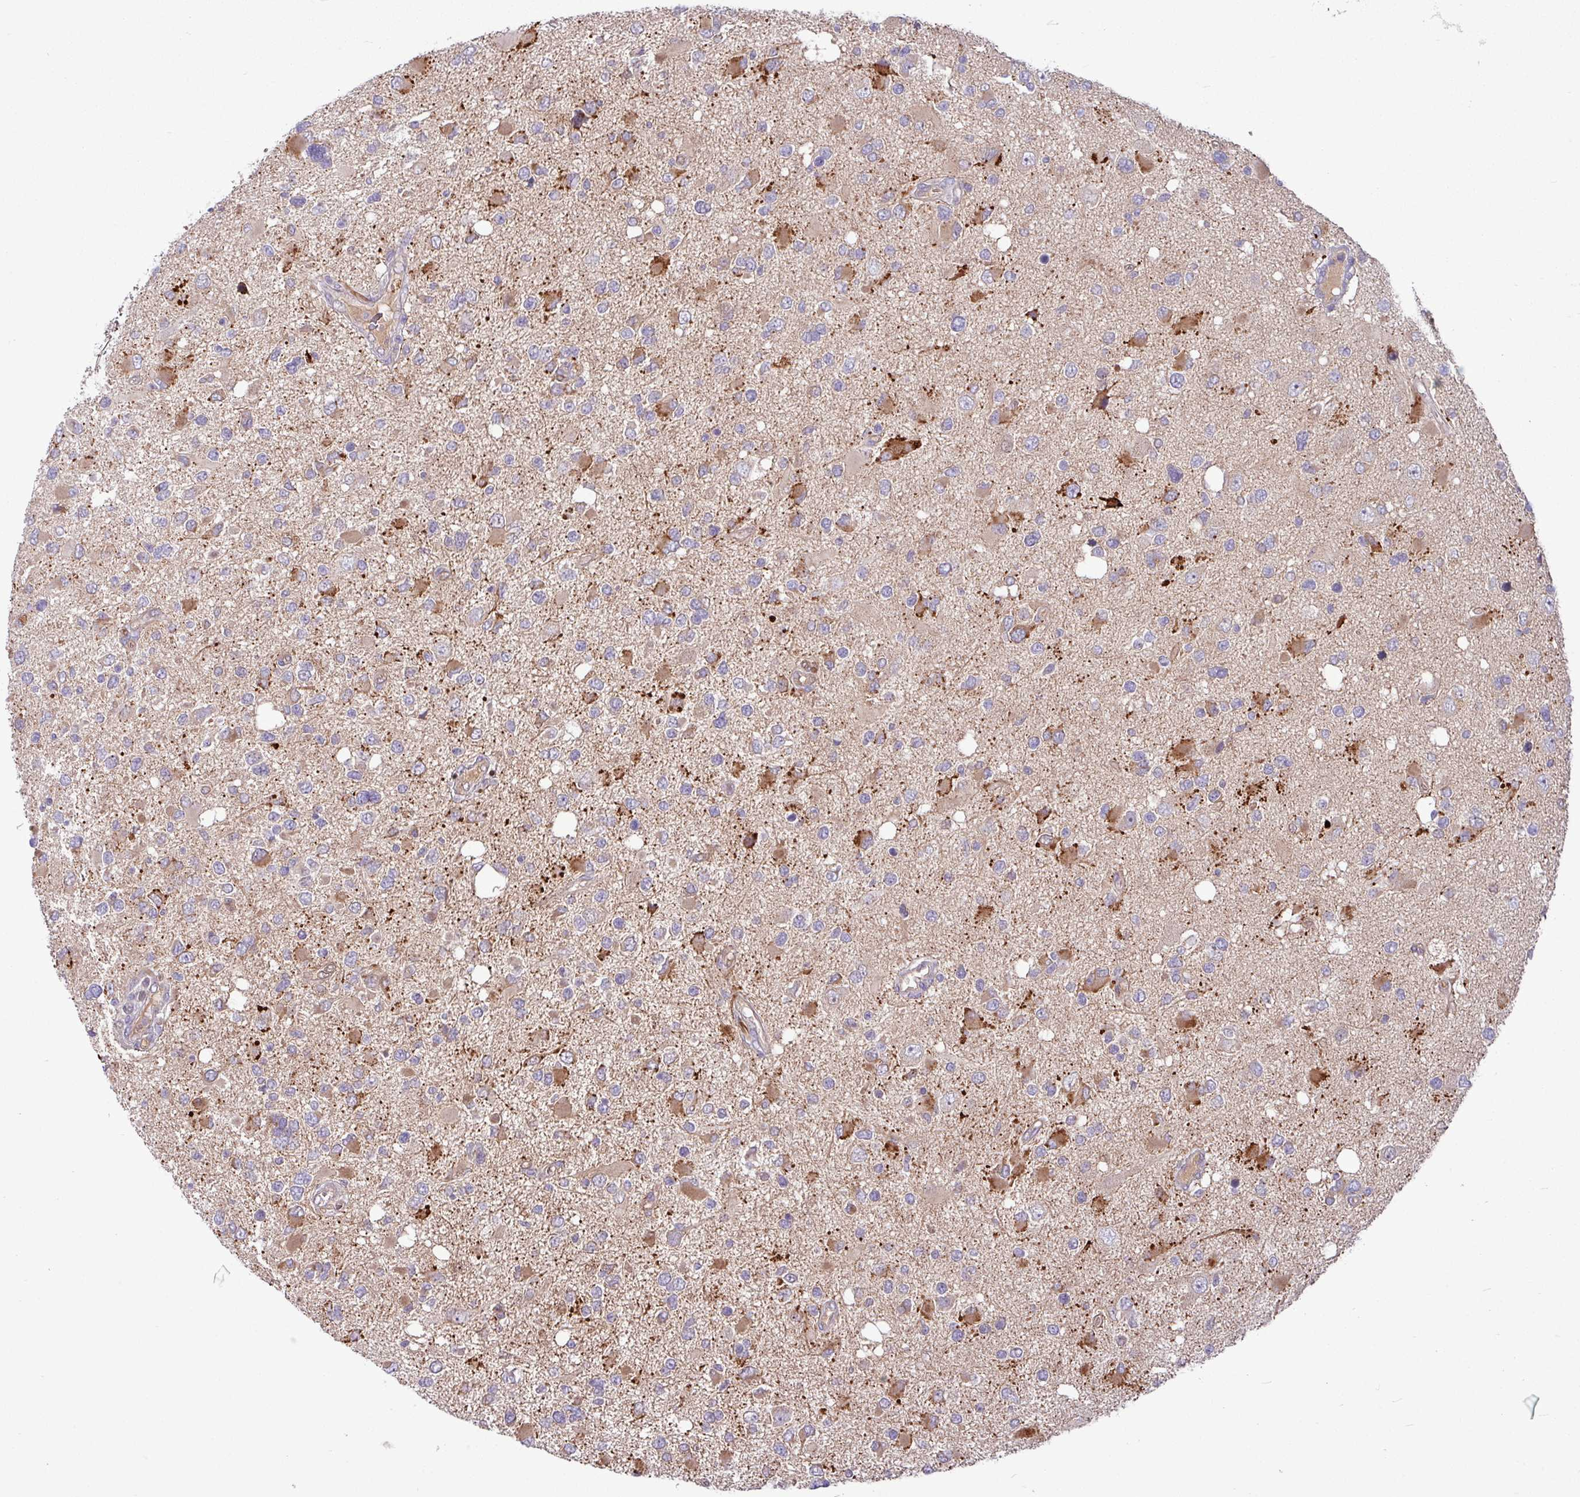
{"staining": {"intensity": "moderate", "quantity": "<25%", "location": "cytoplasmic/membranous"}, "tissue": "glioma", "cell_type": "Tumor cells", "image_type": "cancer", "snomed": [{"axis": "morphology", "description": "Glioma, malignant, High grade"}, {"axis": "topography", "description": "Brain"}], "caption": "This image shows high-grade glioma (malignant) stained with immunohistochemistry (IHC) to label a protein in brown. The cytoplasmic/membranous of tumor cells show moderate positivity for the protein. Nuclei are counter-stained blue.", "gene": "B4GALNT4", "patient": {"sex": "male", "age": 53}}